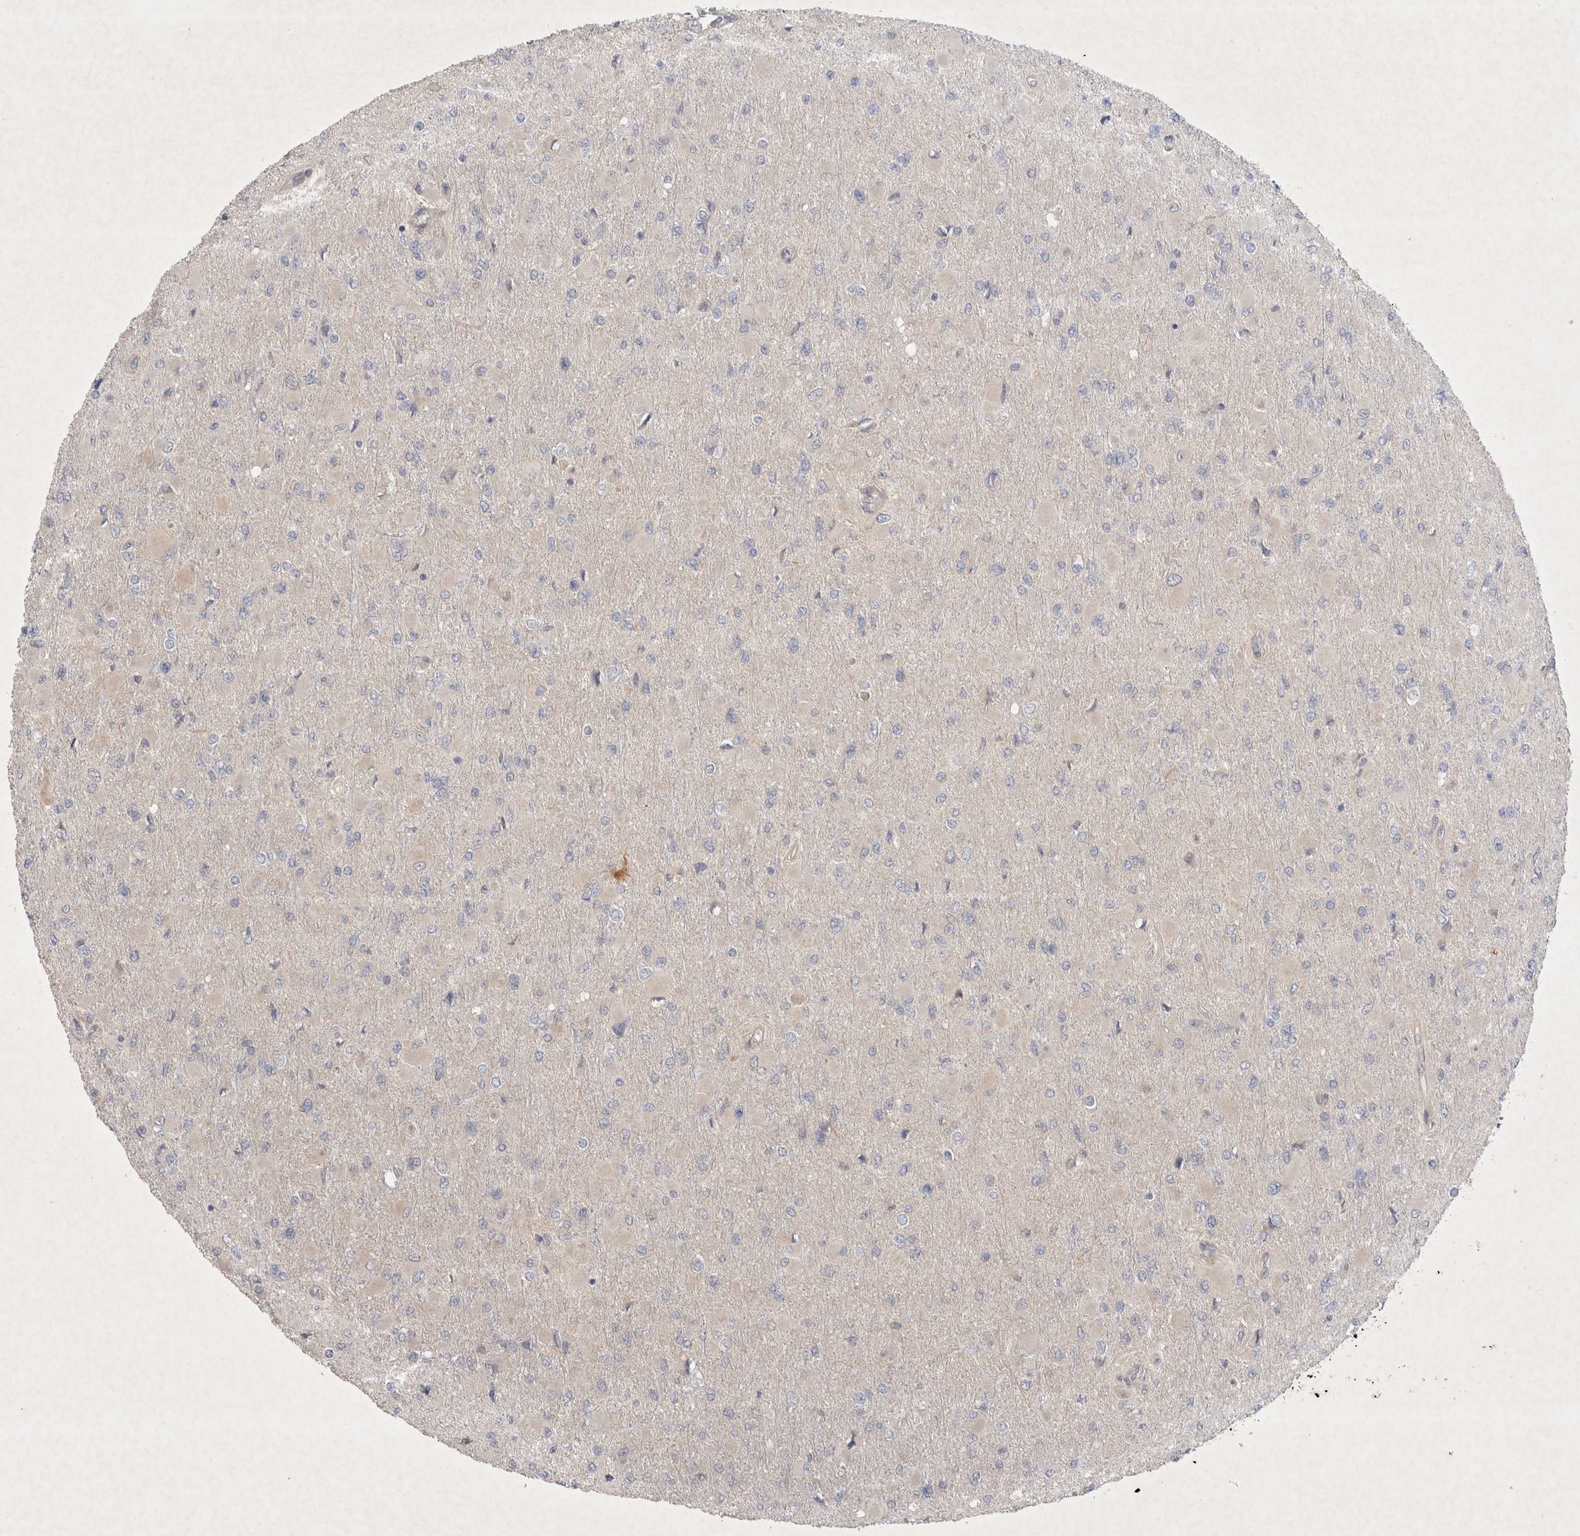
{"staining": {"intensity": "negative", "quantity": "none", "location": "none"}, "tissue": "glioma", "cell_type": "Tumor cells", "image_type": "cancer", "snomed": [{"axis": "morphology", "description": "Glioma, malignant, High grade"}, {"axis": "topography", "description": "Cerebral cortex"}], "caption": "Glioma was stained to show a protein in brown. There is no significant expression in tumor cells. (DAB immunohistochemistry, high magnification).", "gene": "BZW2", "patient": {"sex": "female", "age": 36}}